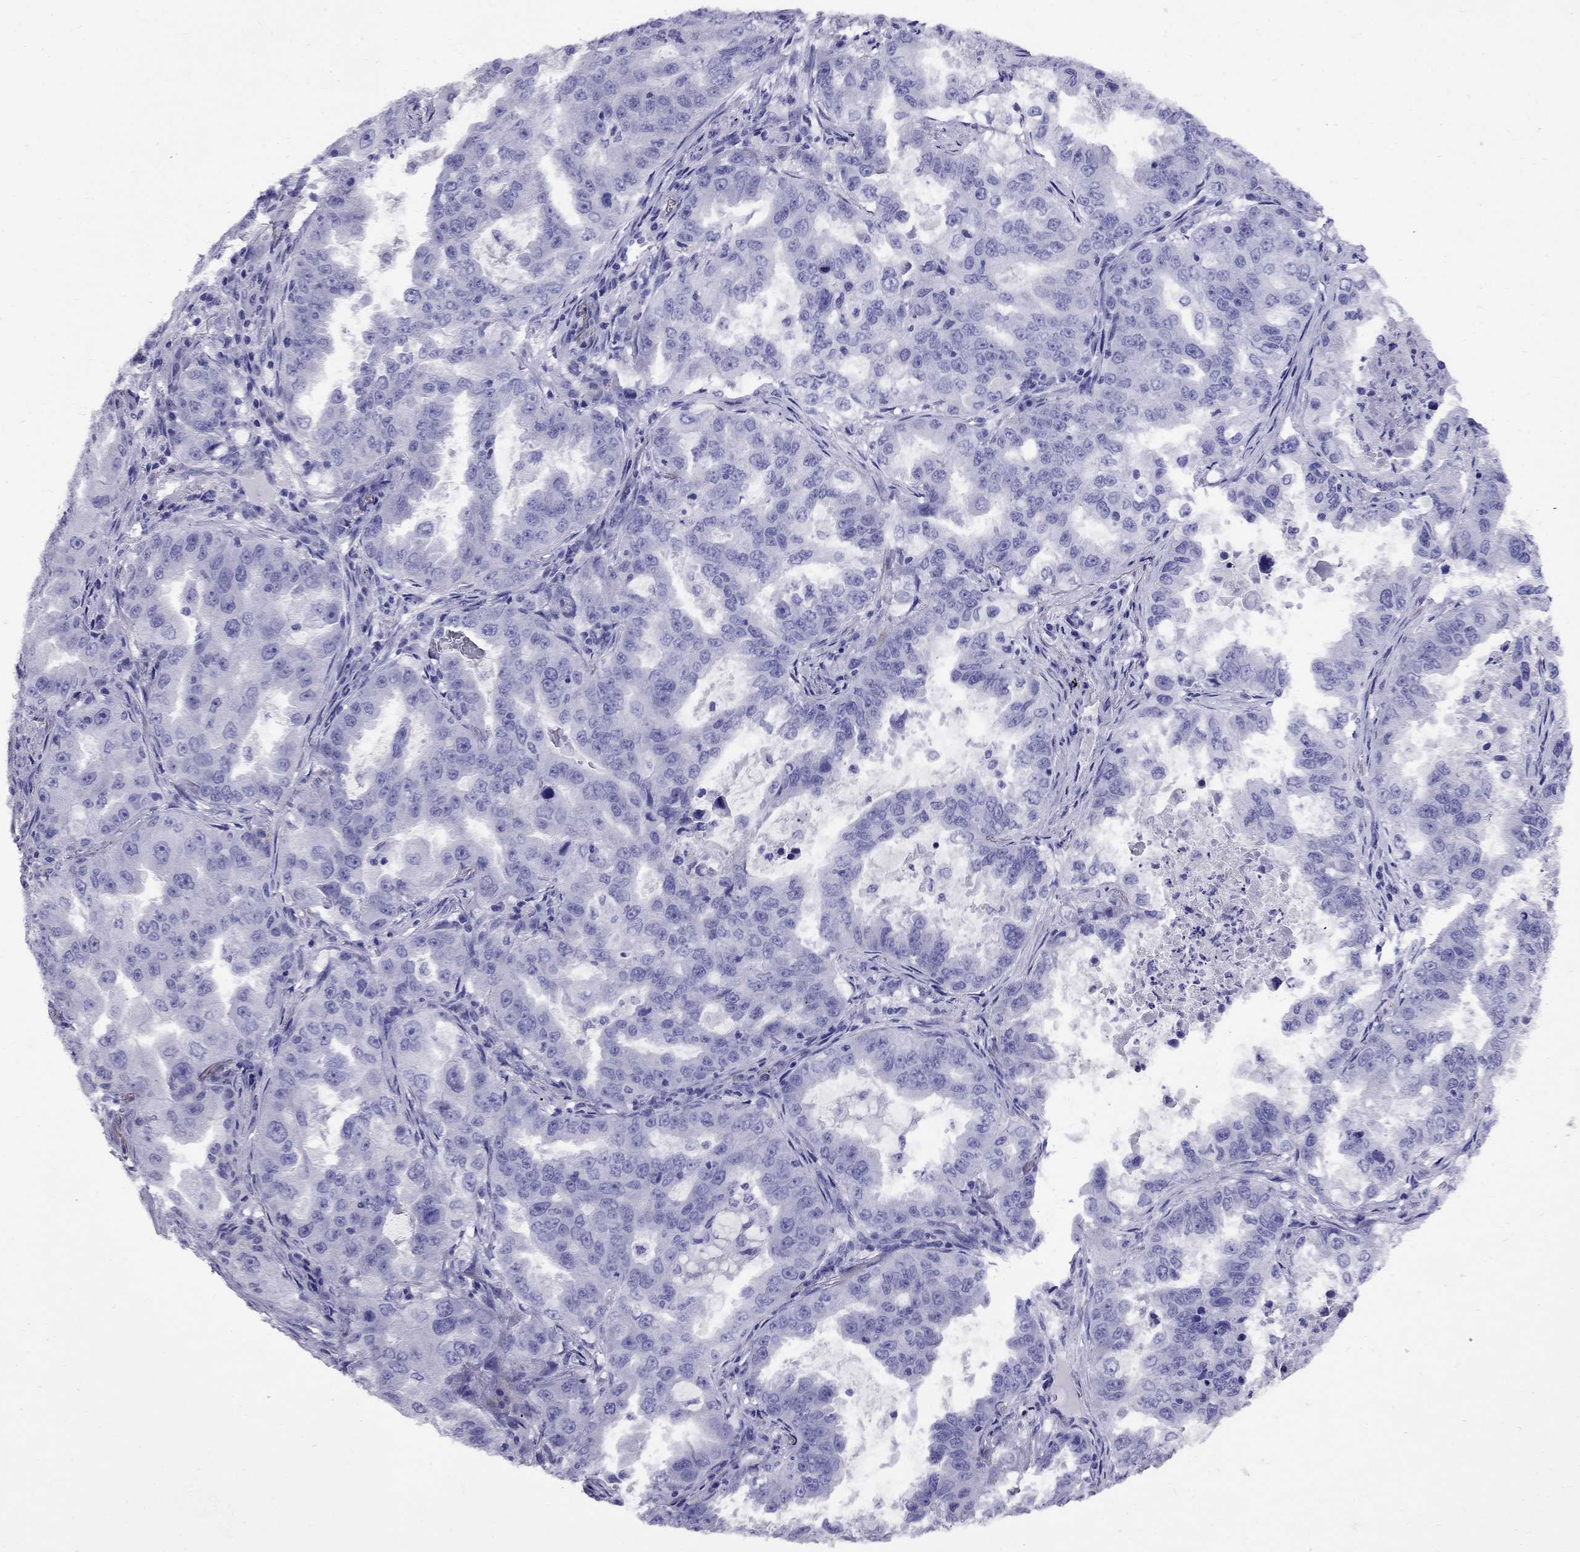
{"staining": {"intensity": "negative", "quantity": "none", "location": "none"}, "tissue": "lung cancer", "cell_type": "Tumor cells", "image_type": "cancer", "snomed": [{"axis": "morphology", "description": "Adenocarcinoma, NOS"}, {"axis": "topography", "description": "Lung"}], "caption": "IHC micrograph of lung cancer stained for a protein (brown), which exhibits no positivity in tumor cells. (Brightfield microscopy of DAB immunohistochemistry (IHC) at high magnification).", "gene": "AVPR1B", "patient": {"sex": "female", "age": 61}}